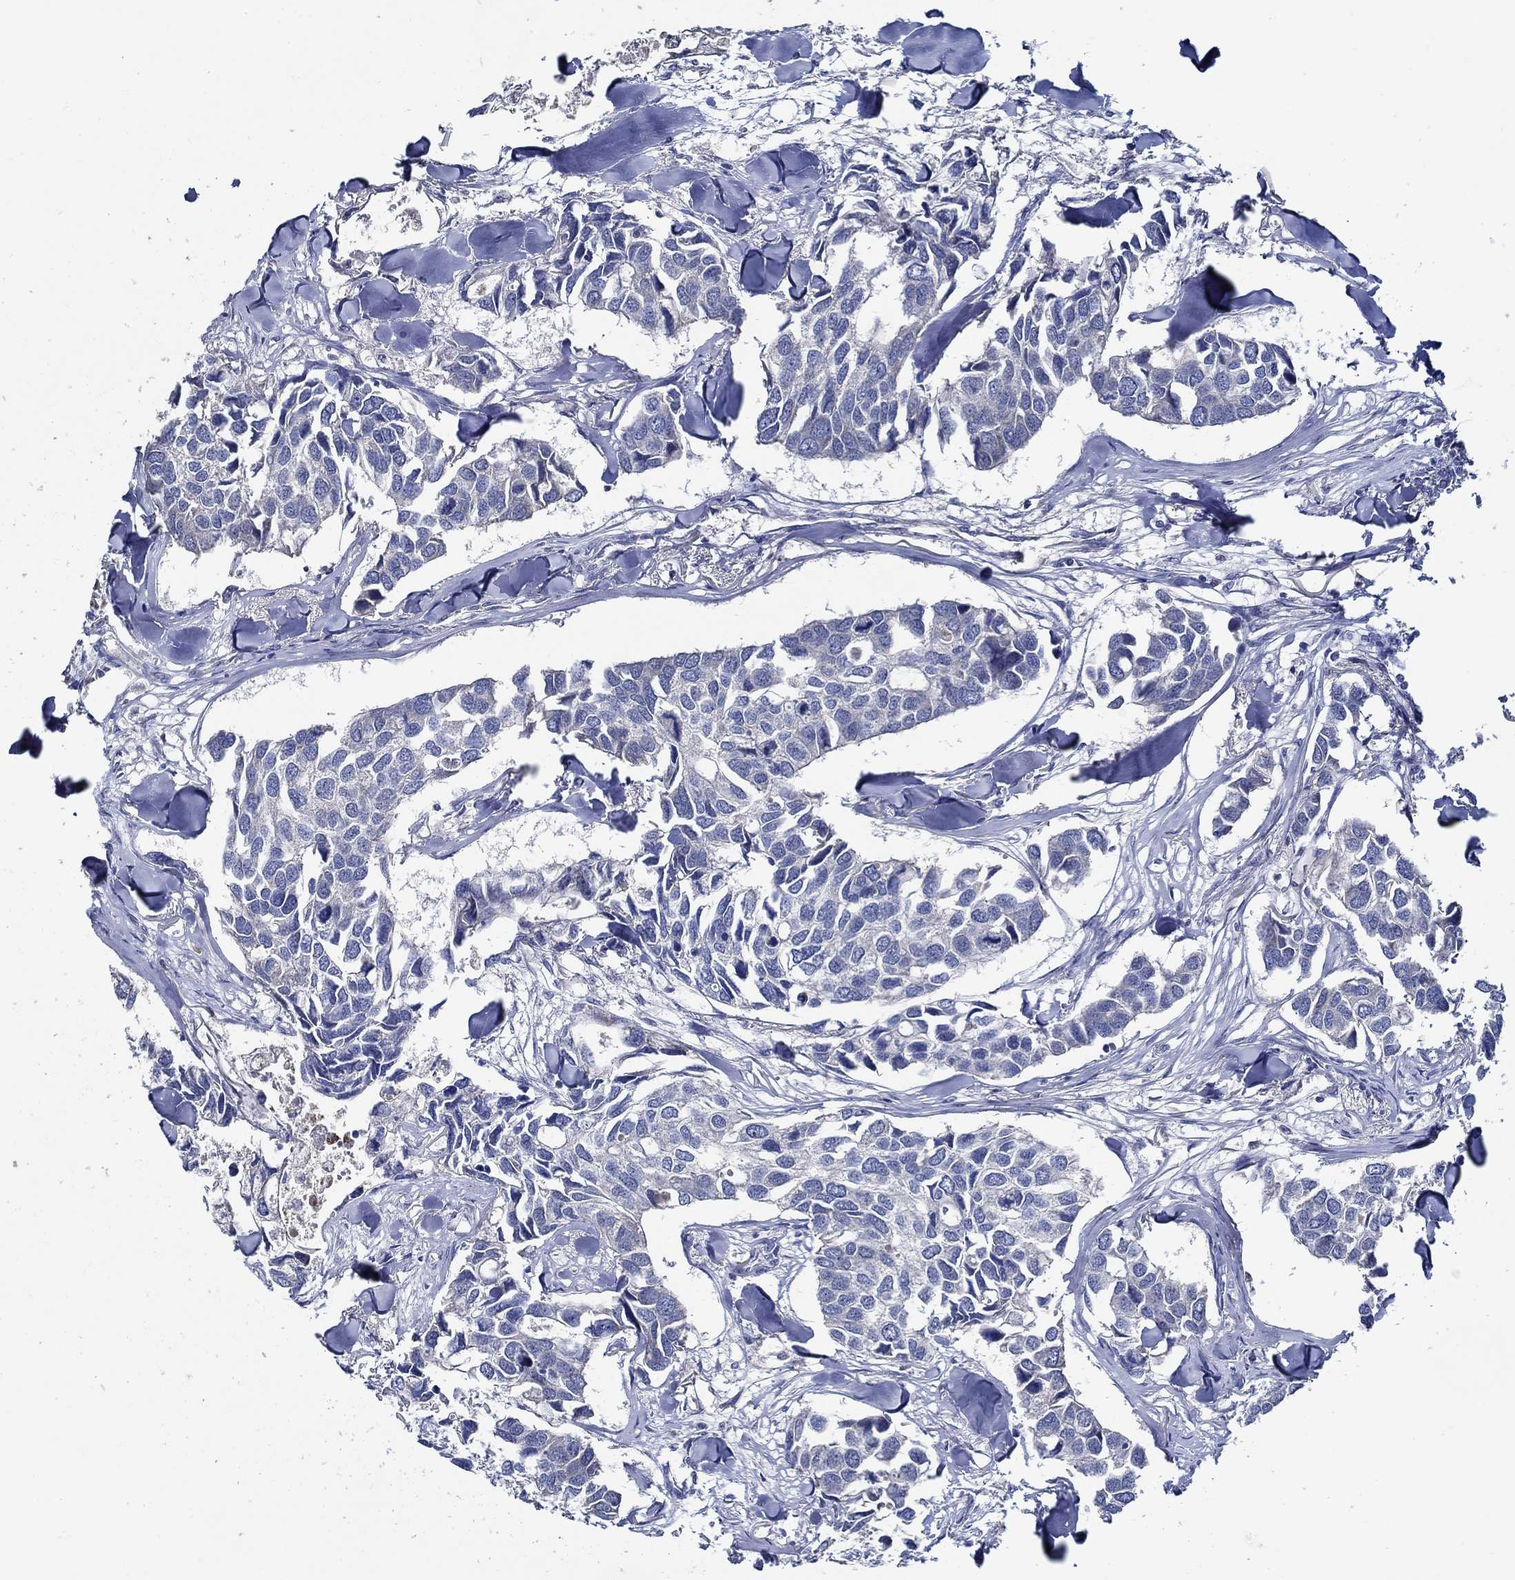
{"staining": {"intensity": "negative", "quantity": "none", "location": "none"}, "tissue": "breast cancer", "cell_type": "Tumor cells", "image_type": "cancer", "snomed": [{"axis": "morphology", "description": "Duct carcinoma"}, {"axis": "topography", "description": "Breast"}], "caption": "The image demonstrates no staining of tumor cells in breast cancer (intraductal carcinoma).", "gene": "WDR53", "patient": {"sex": "female", "age": 83}}